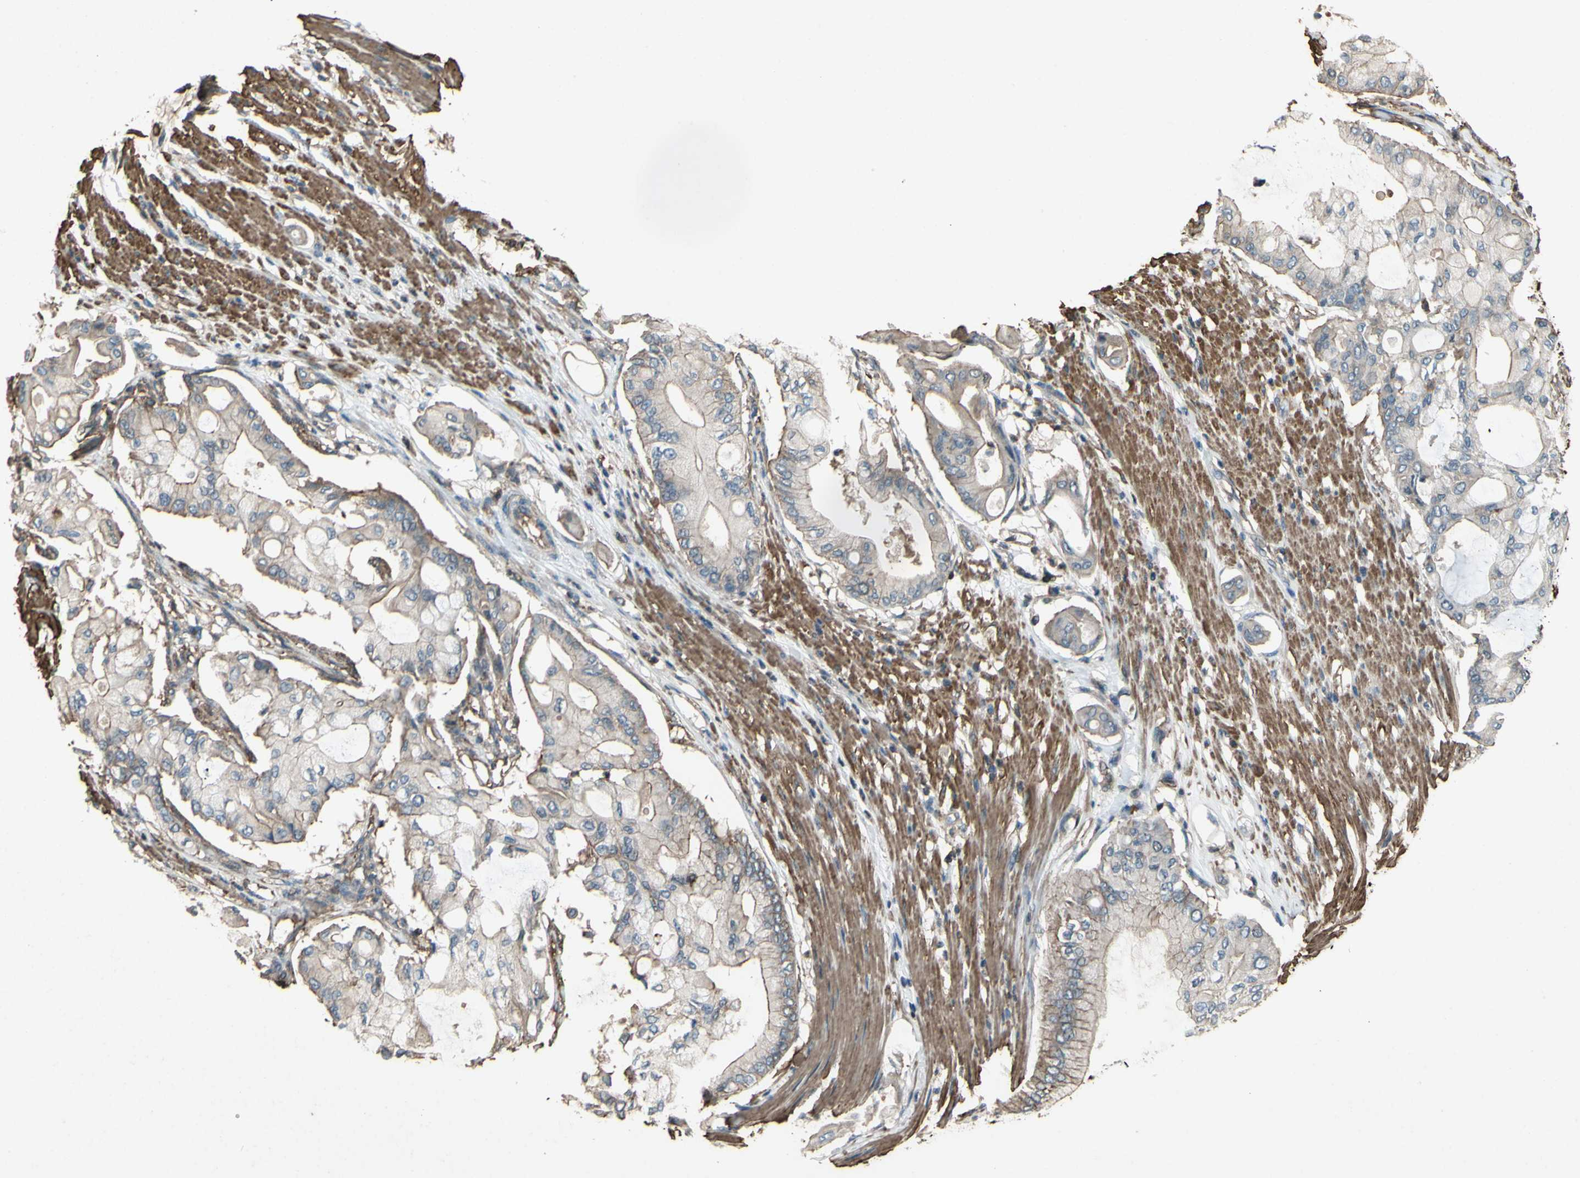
{"staining": {"intensity": "moderate", "quantity": "25%-75%", "location": "cytoplasmic/membranous"}, "tissue": "pancreatic cancer", "cell_type": "Tumor cells", "image_type": "cancer", "snomed": [{"axis": "morphology", "description": "Adenocarcinoma, NOS"}, {"axis": "morphology", "description": "Adenocarcinoma, metastatic, NOS"}, {"axis": "topography", "description": "Lymph node"}, {"axis": "topography", "description": "Pancreas"}, {"axis": "topography", "description": "Duodenum"}], "caption": "IHC (DAB) staining of adenocarcinoma (pancreatic) demonstrates moderate cytoplasmic/membranous protein expression in about 25%-75% of tumor cells.", "gene": "ADD3", "patient": {"sex": "female", "age": 64}}